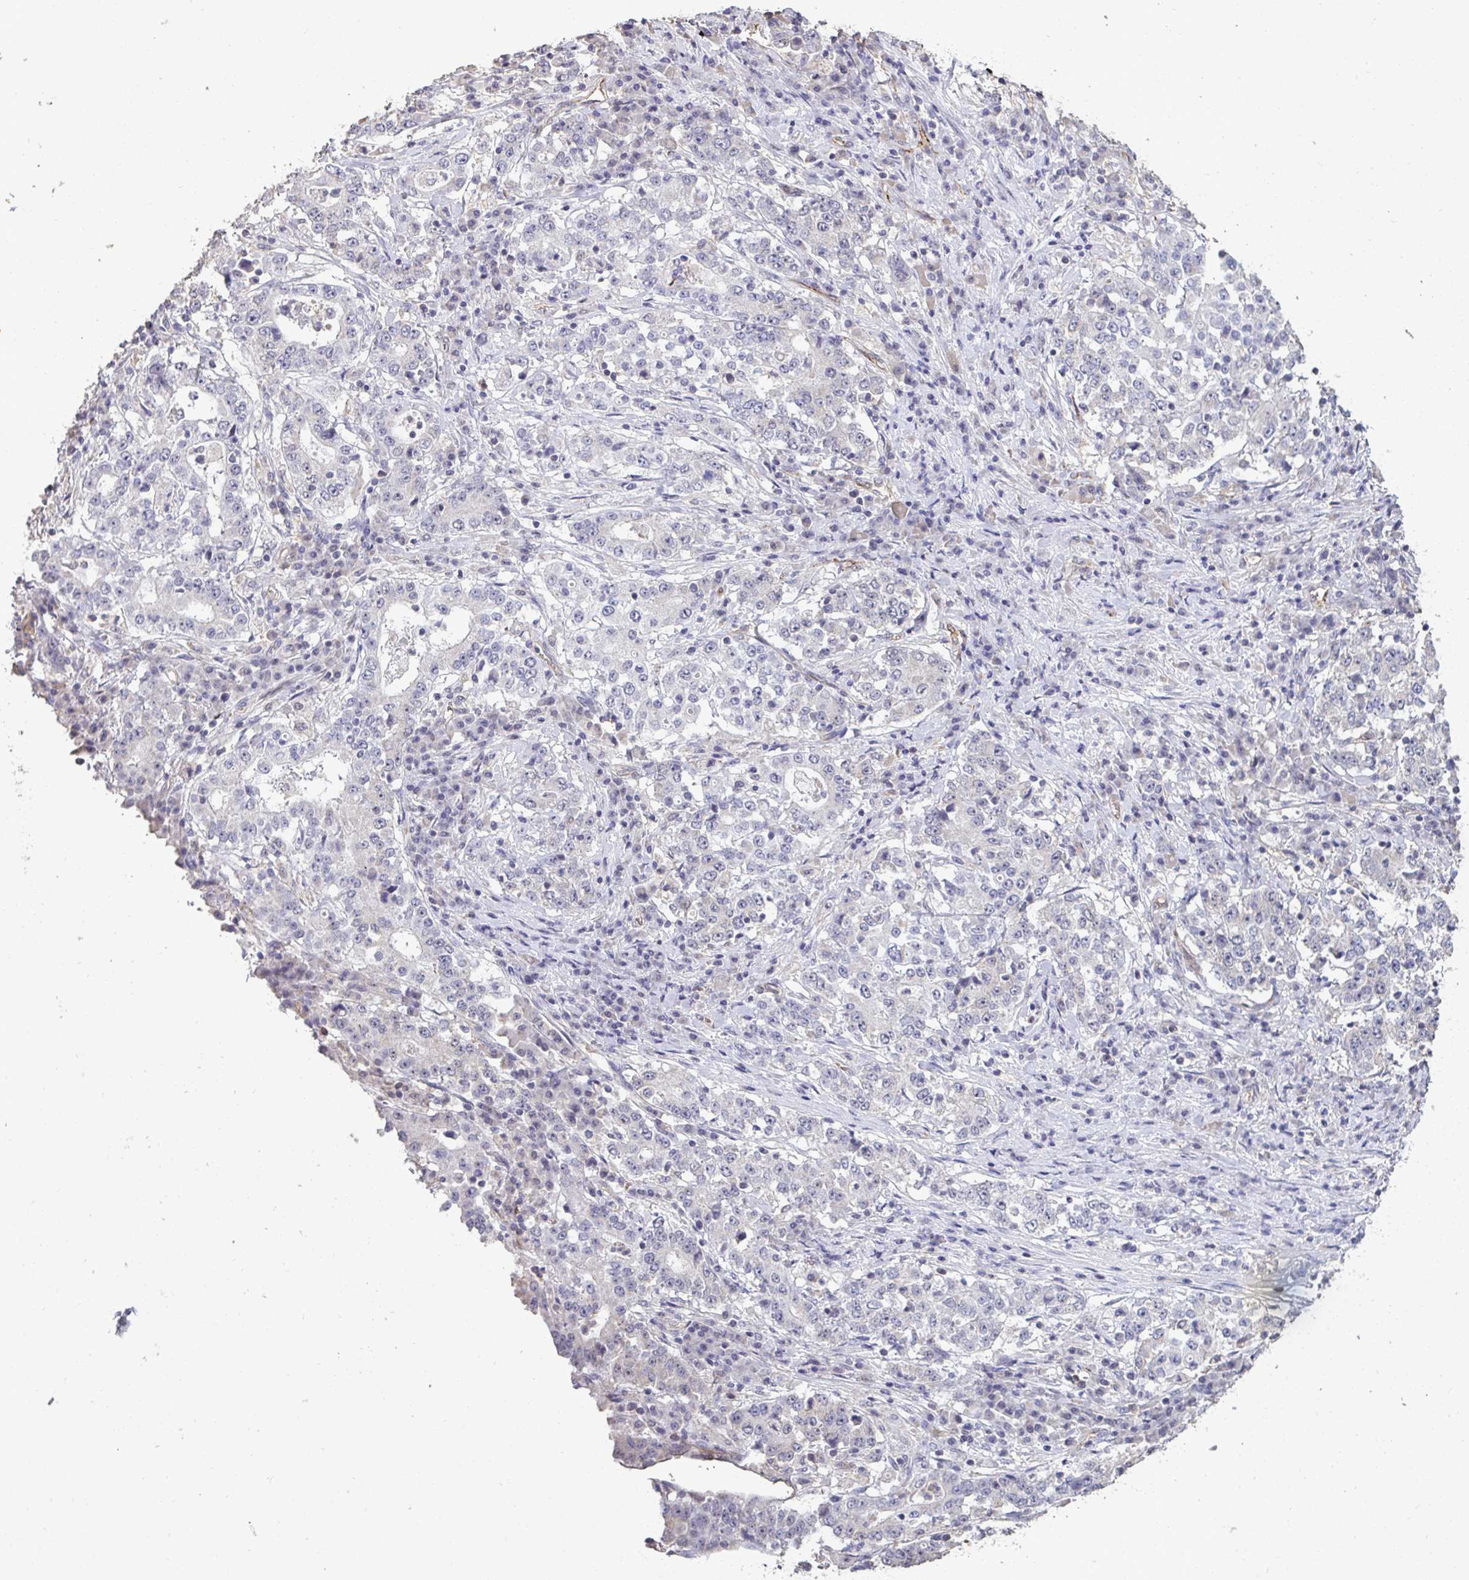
{"staining": {"intensity": "negative", "quantity": "none", "location": "none"}, "tissue": "stomach cancer", "cell_type": "Tumor cells", "image_type": "cancer", "snomed": [{"axis": "morphology", "description": "Adenocarcinoma, NOS"}, {"axis": "topography", "description": "Stomach"}], "caption": "The micrograph displays no staining of tumor cells in stomach cancer (adenocarcinoma).", "gene": "SENP3", "patient": {"sex": "male", "age": 59}}